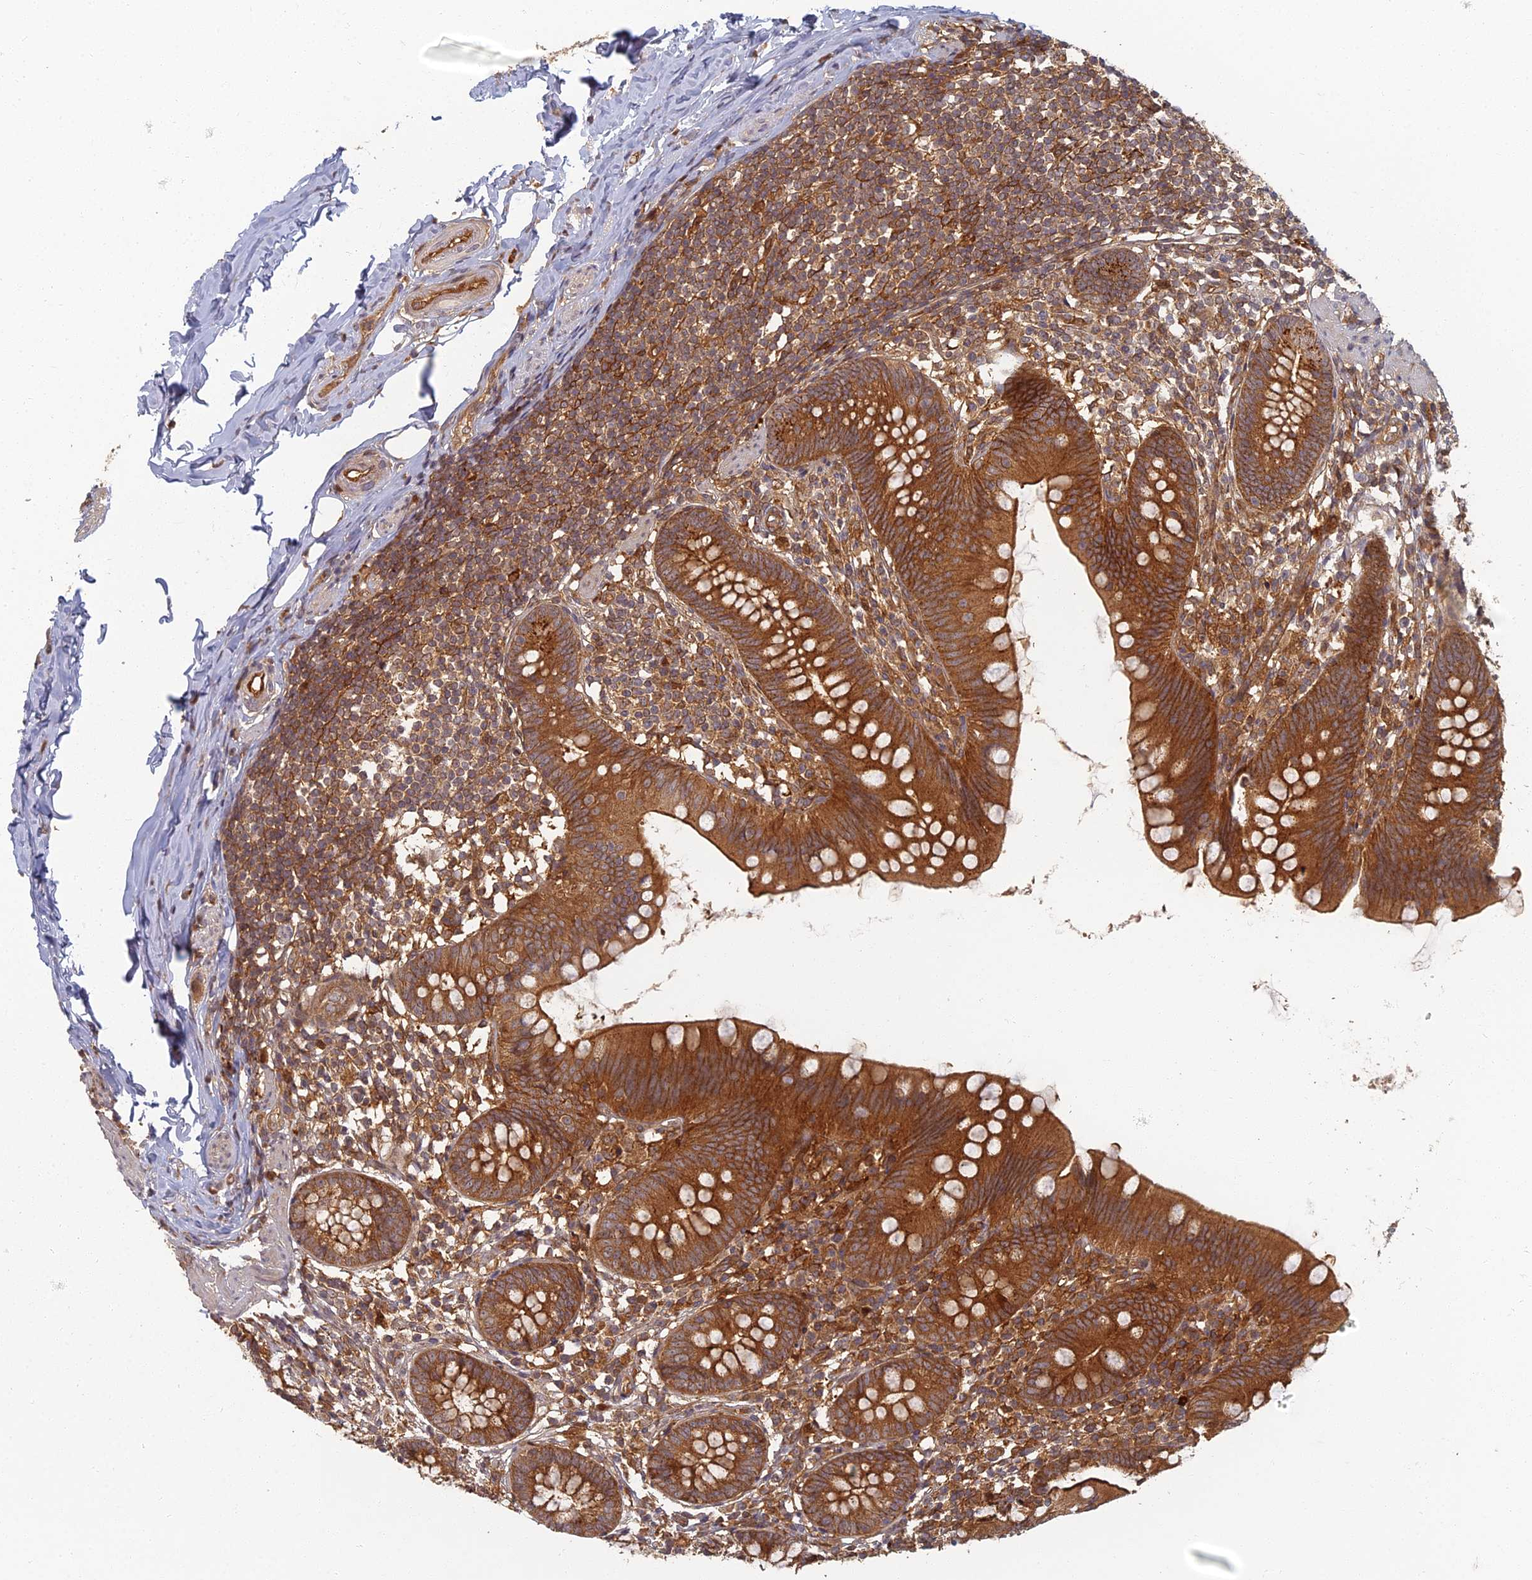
{"staining": {"intensity": "strong", "quantity": ">75%", "location": "cytoplasmic/membranous"}, "tissue": "appendix", "cell_type": "Glandular cells", "image_type": "normal", "snomed": [{"axis": "morphology", "description": "Normal tissue, NOS"}, {"axis": "topography", "description": "Appendix"}], "caption": "Glandular cells show high levels of strong cytoplasmic/membranous staining in approximately >75% of cells in unremarkable appendix.", "gene": "INO80D", "patient": {"sex": "female", "age": 62}}